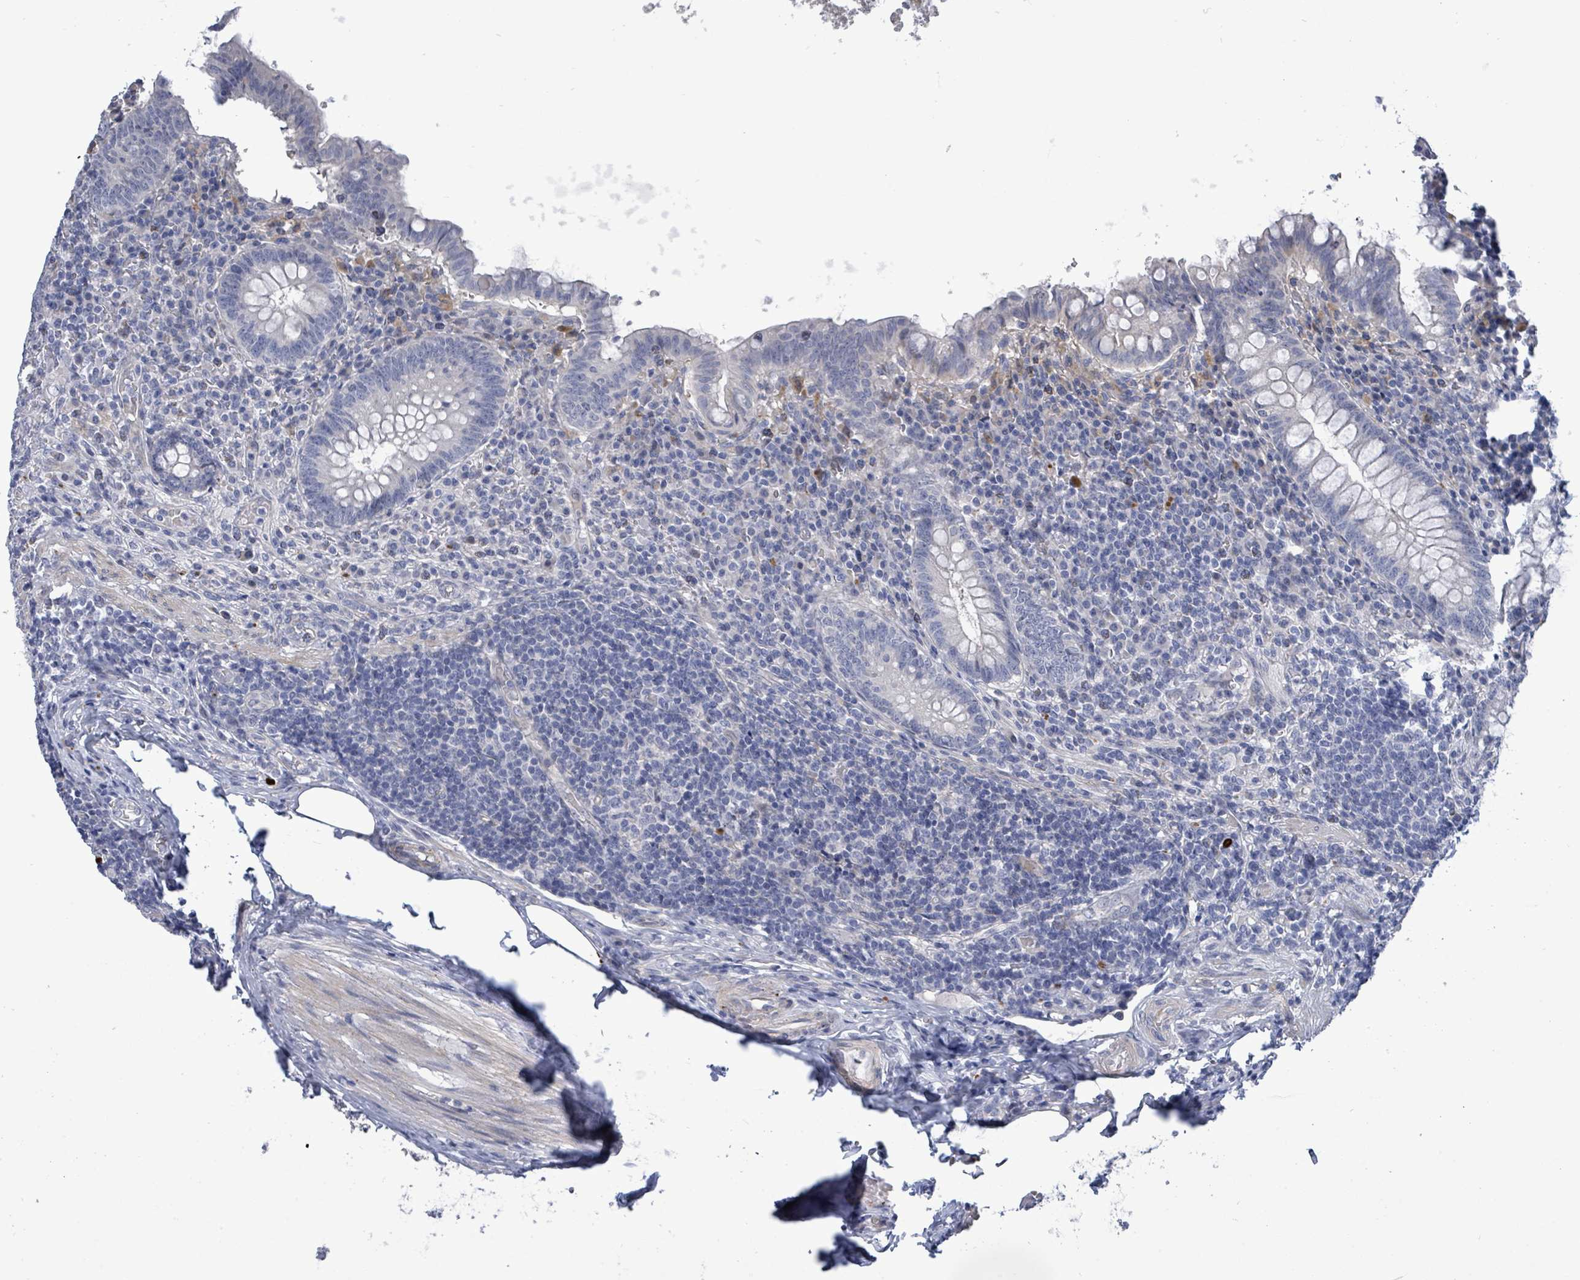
{"staining": {"intensity": "negative", "quantity": "none", "location": "none"}, "tissue": "appendix", "cell_type": "Glandular cells", "image_type": "normal", "snomed": [{"axis": "morphology", "description": "Normal tissue, NOS"}, {"axis": "topography", "description": "Appendix"}], "caption": "IHC photomicrograph of benign appendix stained for a protein (brown), which reveals no positivity in glandular cells. The staining is performed using DAB brown chromogen with nuclei counter-stained in using hematoxylin.", "gene": "CT45A10", "patient": {"sex": "male", "age": 83}}